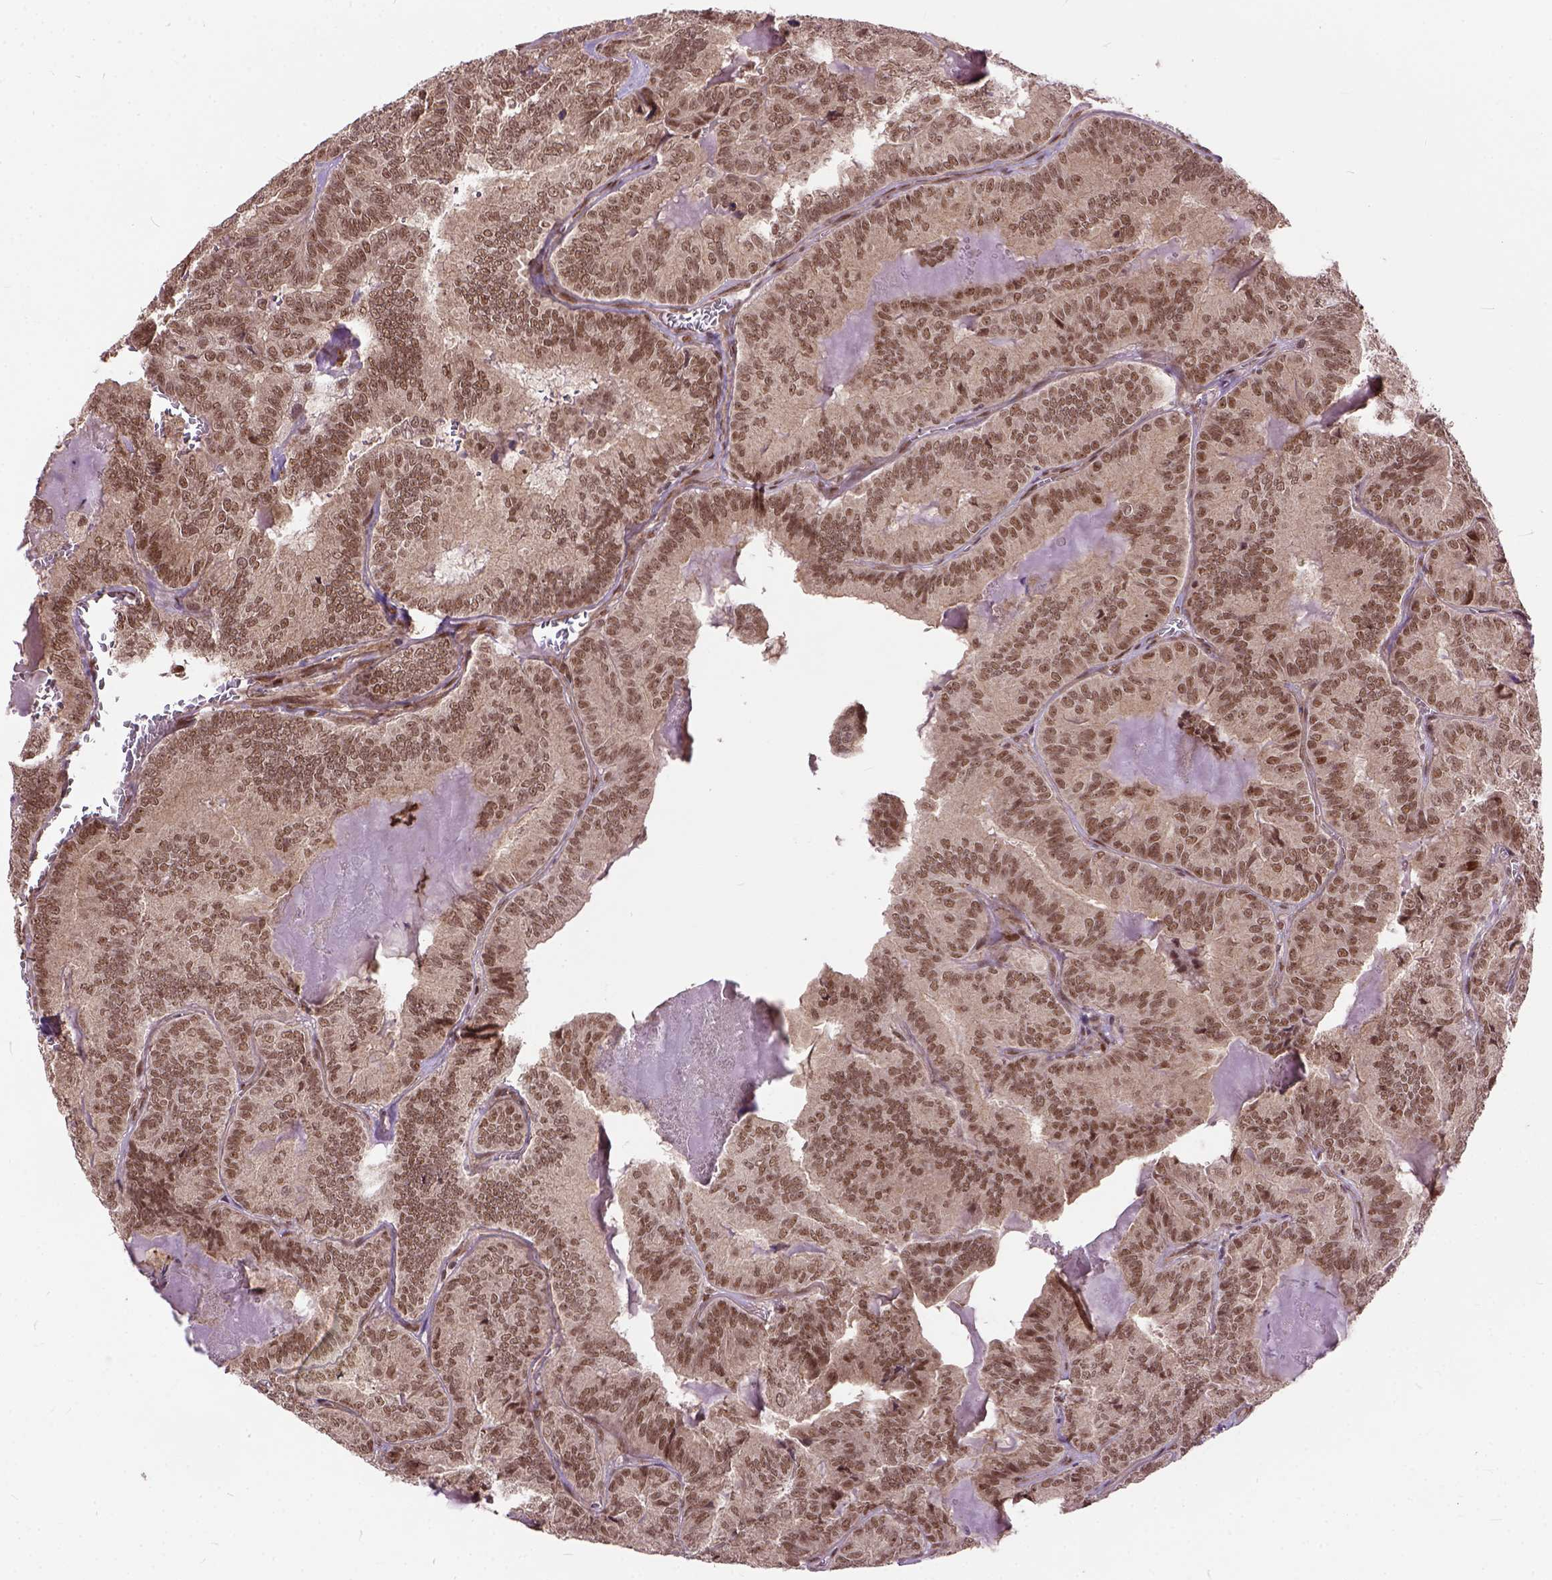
{"staining": {"intensity": "moderate", "quantity": ">75%", "location": "nuclear"}, "tissue": "thyroid cancer", "cell_type": "Tumor cells", "image_type": "cancer", "snomed": [{"axis": "morphology", "description": "Papillary adenocarcinoma, NOS"}, {"axis": "topography", "description": "Thyroid gland"}], "caption": "High-power microscopy captured an IHC micrograph of thyroid cancer (papillary adenocarcinoma), revealing moderate nuclear expression in about >75% of tumor cells.", "gene": "ZNF630", "patient": {"sex": "female", "age": 75}}